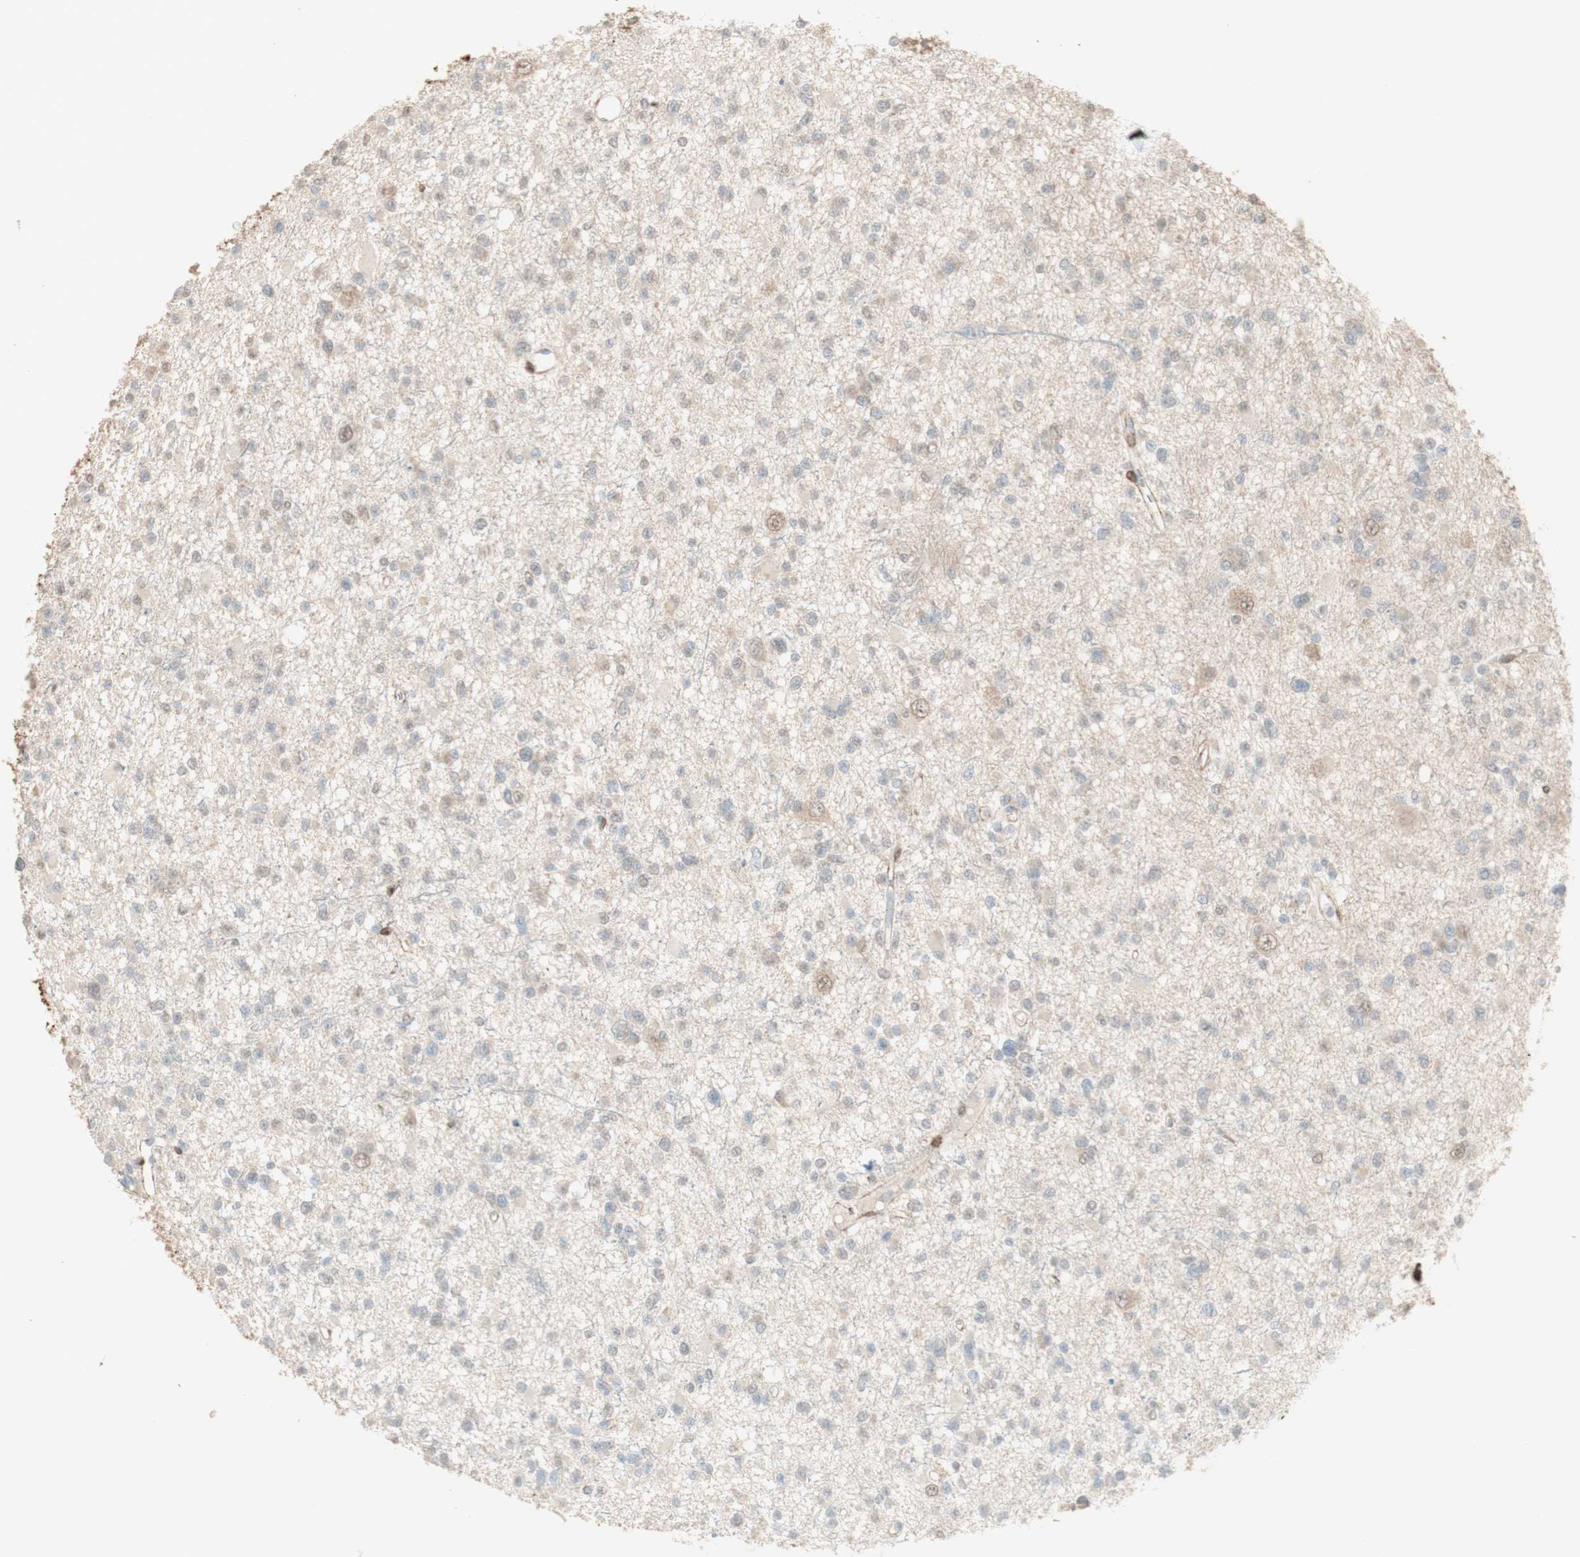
{"staining": {"intensity": "negative", "quantity": "none", "location": "none"}, "tissue": "glioma", "cell_type": "Tumor cells", "image_type": "cancer", "snomed": [{"axis": "morphology", "description": "Glioma, malignant, Low grade"}, {"axis": "topography", "description": "Brain"}], "caption": "DAB (3,3'-diaminobenzidine) immunohistochemical staining of human low-grade glioma (malignant) exhibits no significant expression in tumor cells.", "gene": "MUC3A", "patient": {"sex": "female", "age": 22}}